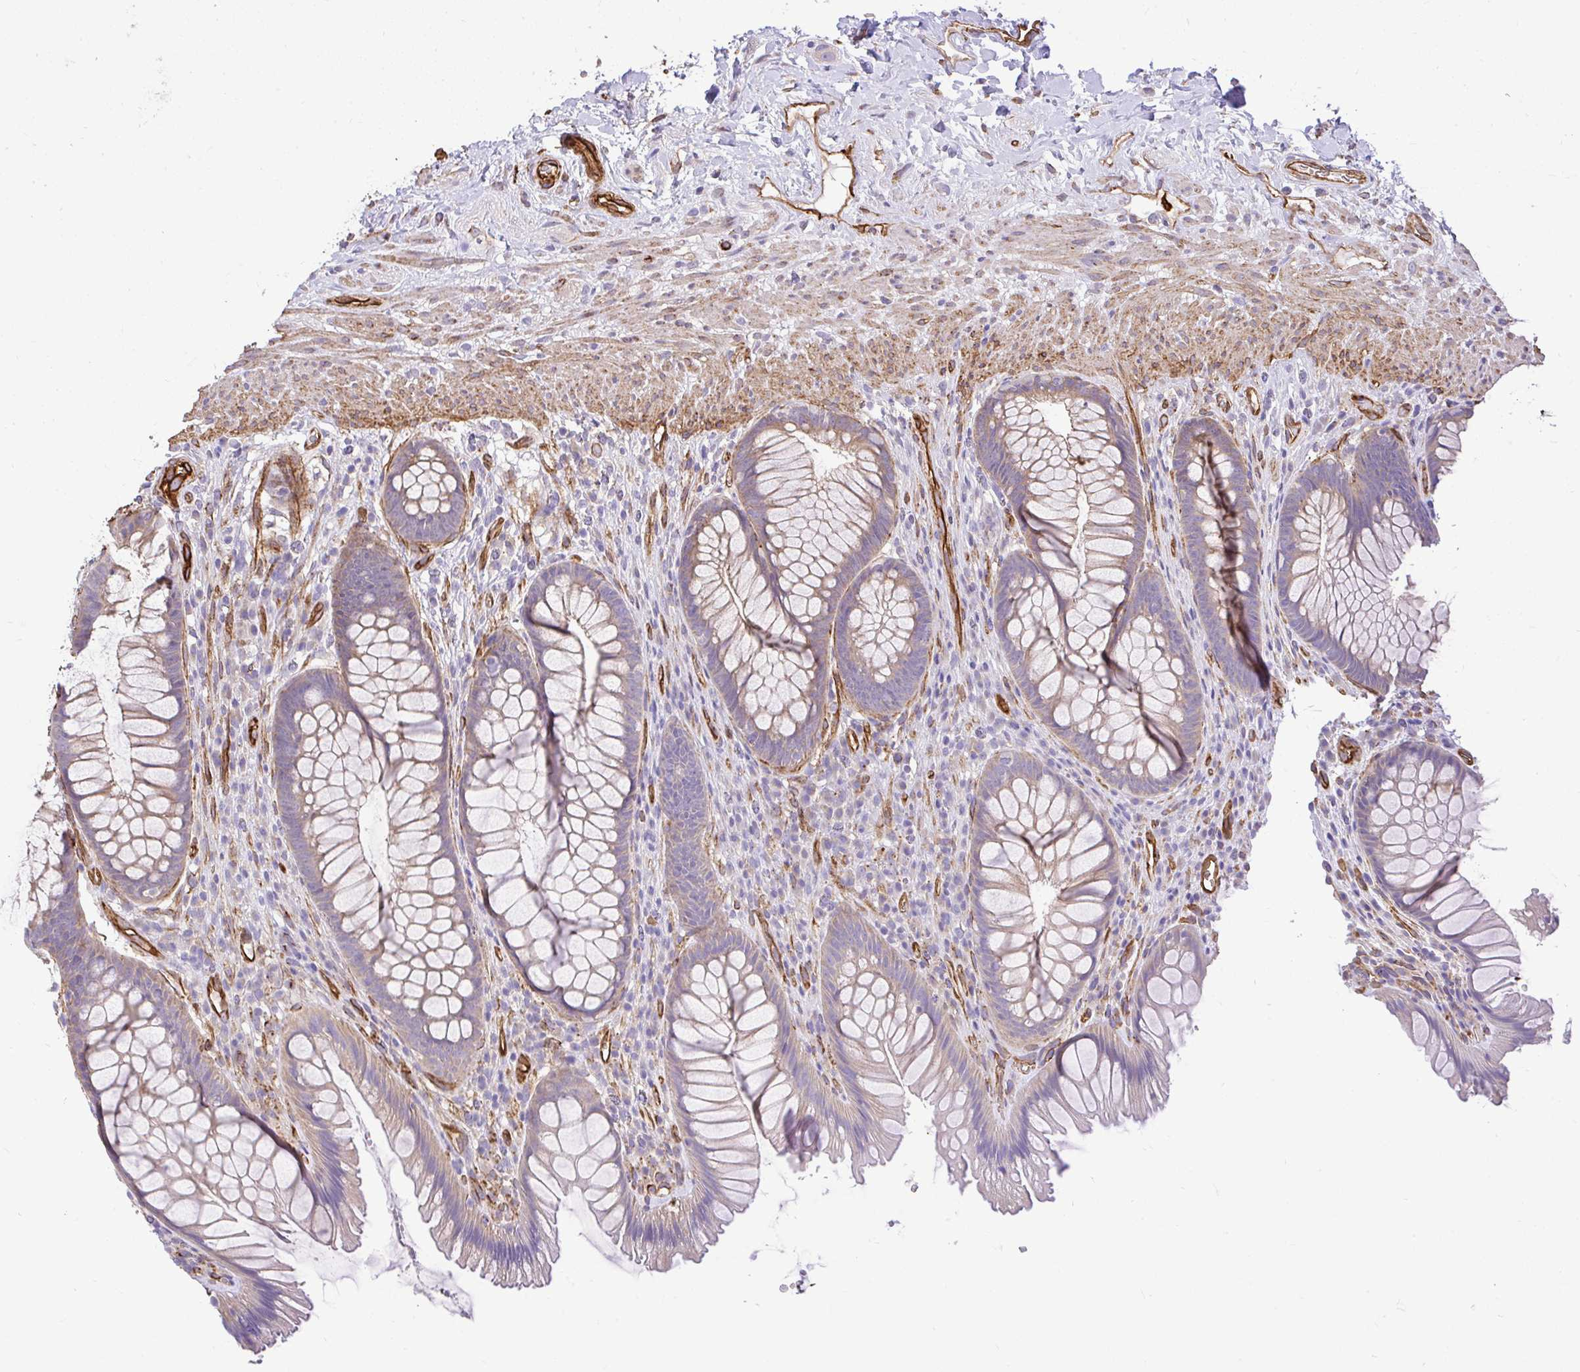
{"staining": {"intensity": "moderate", "quantity": "25%-75%", "location": "cytoplasmic/membranous"}, "tissue": "rectum", "cell_type": "Glandular cells", "image_type": "normal", "snomed": [{"axis": "morphology", "description": "Normal tissue, NOS"}, {"axis": "topography", "description": "Rectum"}], "caption": "The micrograph shows immunohistochemical staining of unremarkable rectum. There is moderate cytoplasmic/membranous positivity is appreciated in approximately 25%-75% of glandular cells. (DAB IHC with brightfield microscopy, high magnification).", "gene": "PTPRK", "patient": {"sex": "male", "age": 53}}